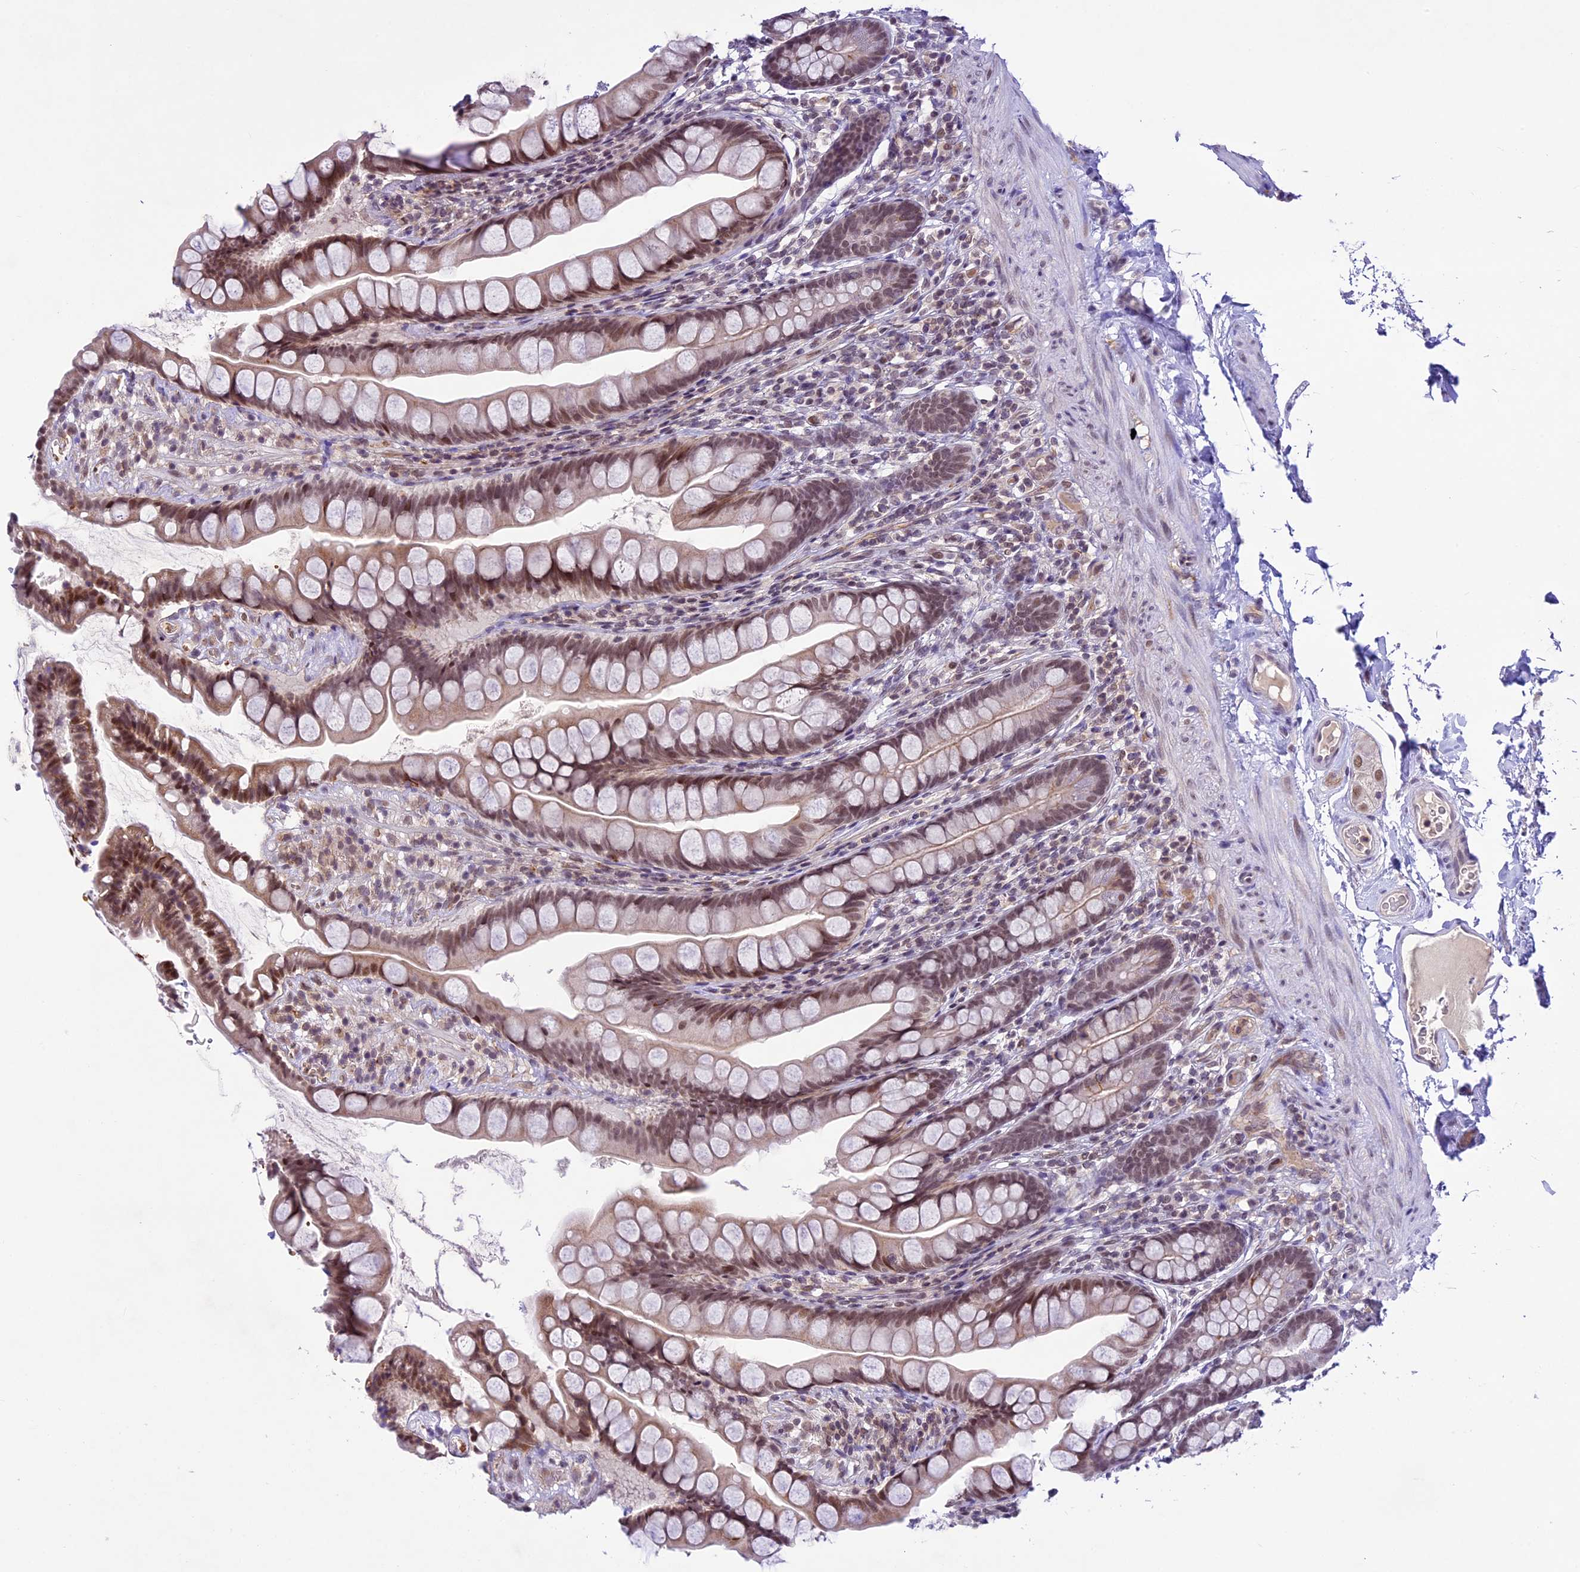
{"staining": {"intensity": "moderate", "quantity": ">75%", "location": "nuclear"}, "tissue": "small intestine", "cell_type": "Glandular cells", "image_type": "normal", "snomed": [{"axis": "morphology", "description": "Normal tissue, NOS"}, {"axis": "topography", "description": "Small intestine"}], "caption": "The micrograph reveals staining of unremarkable small intestine, revealing moderate nuclear protein staining (brown color) within glandular cells. The protein of interest is shown in brown color, while the nuclei are stained blue.", "gene": "SHKBP1", "patient": {"sex": "male", "age": 70}}